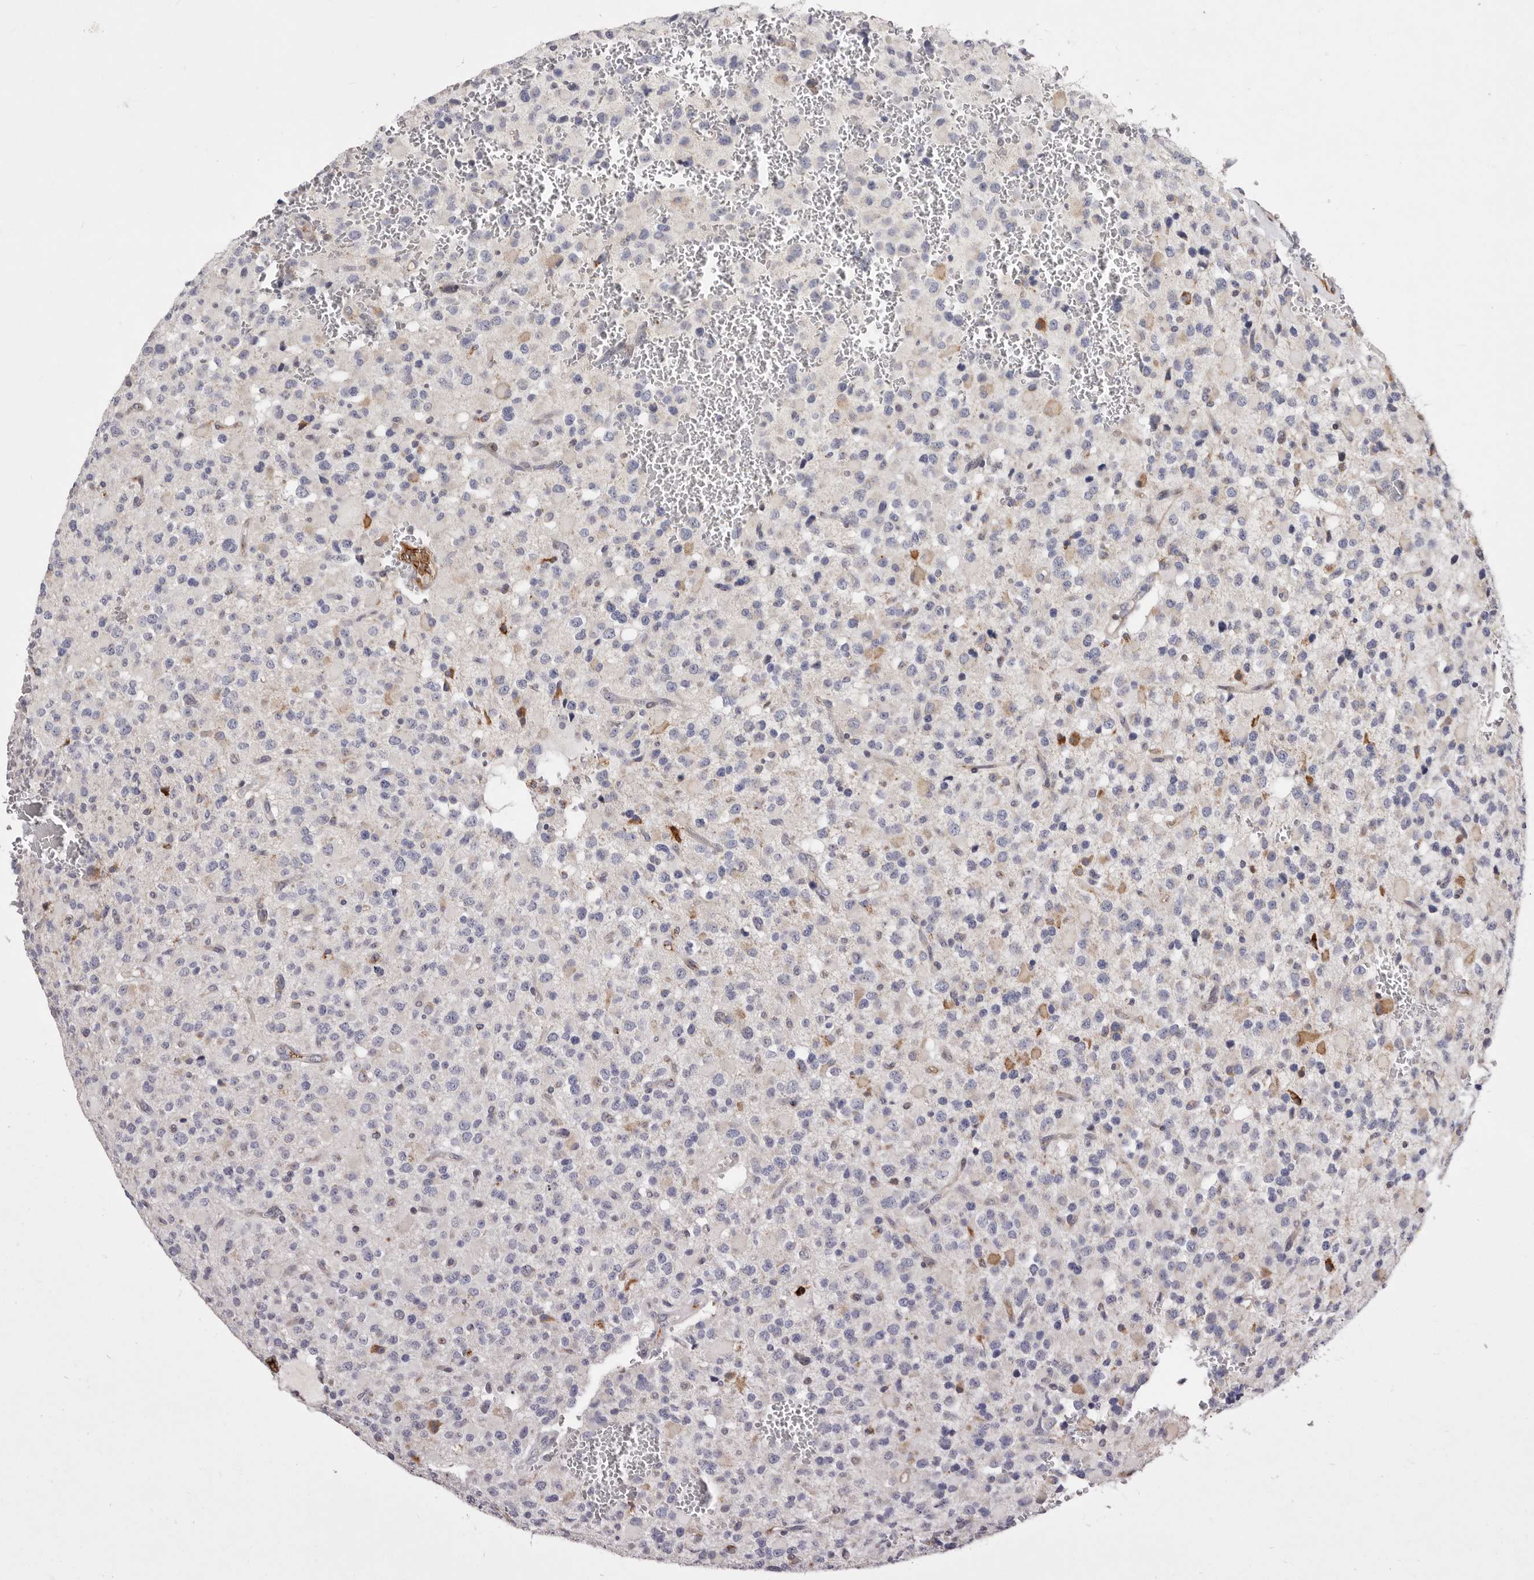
{"staining": {"intensity": "negative", "quantity": "none", "location": "none"}, "tissue": "glioma", "cell_type": "Tumor cells", "image_type": "cancer", "snomed": [{"axis": "morphology", "description": "Glioma, malignant, High grade"}, {"axis": "topography", "description": "Brain"}], "caption": "Micrograph shows no protein staining in tumor cells of glioma tissue.", "gene": "NUBPL", "patient": {"sex": "male", "age": 34}}